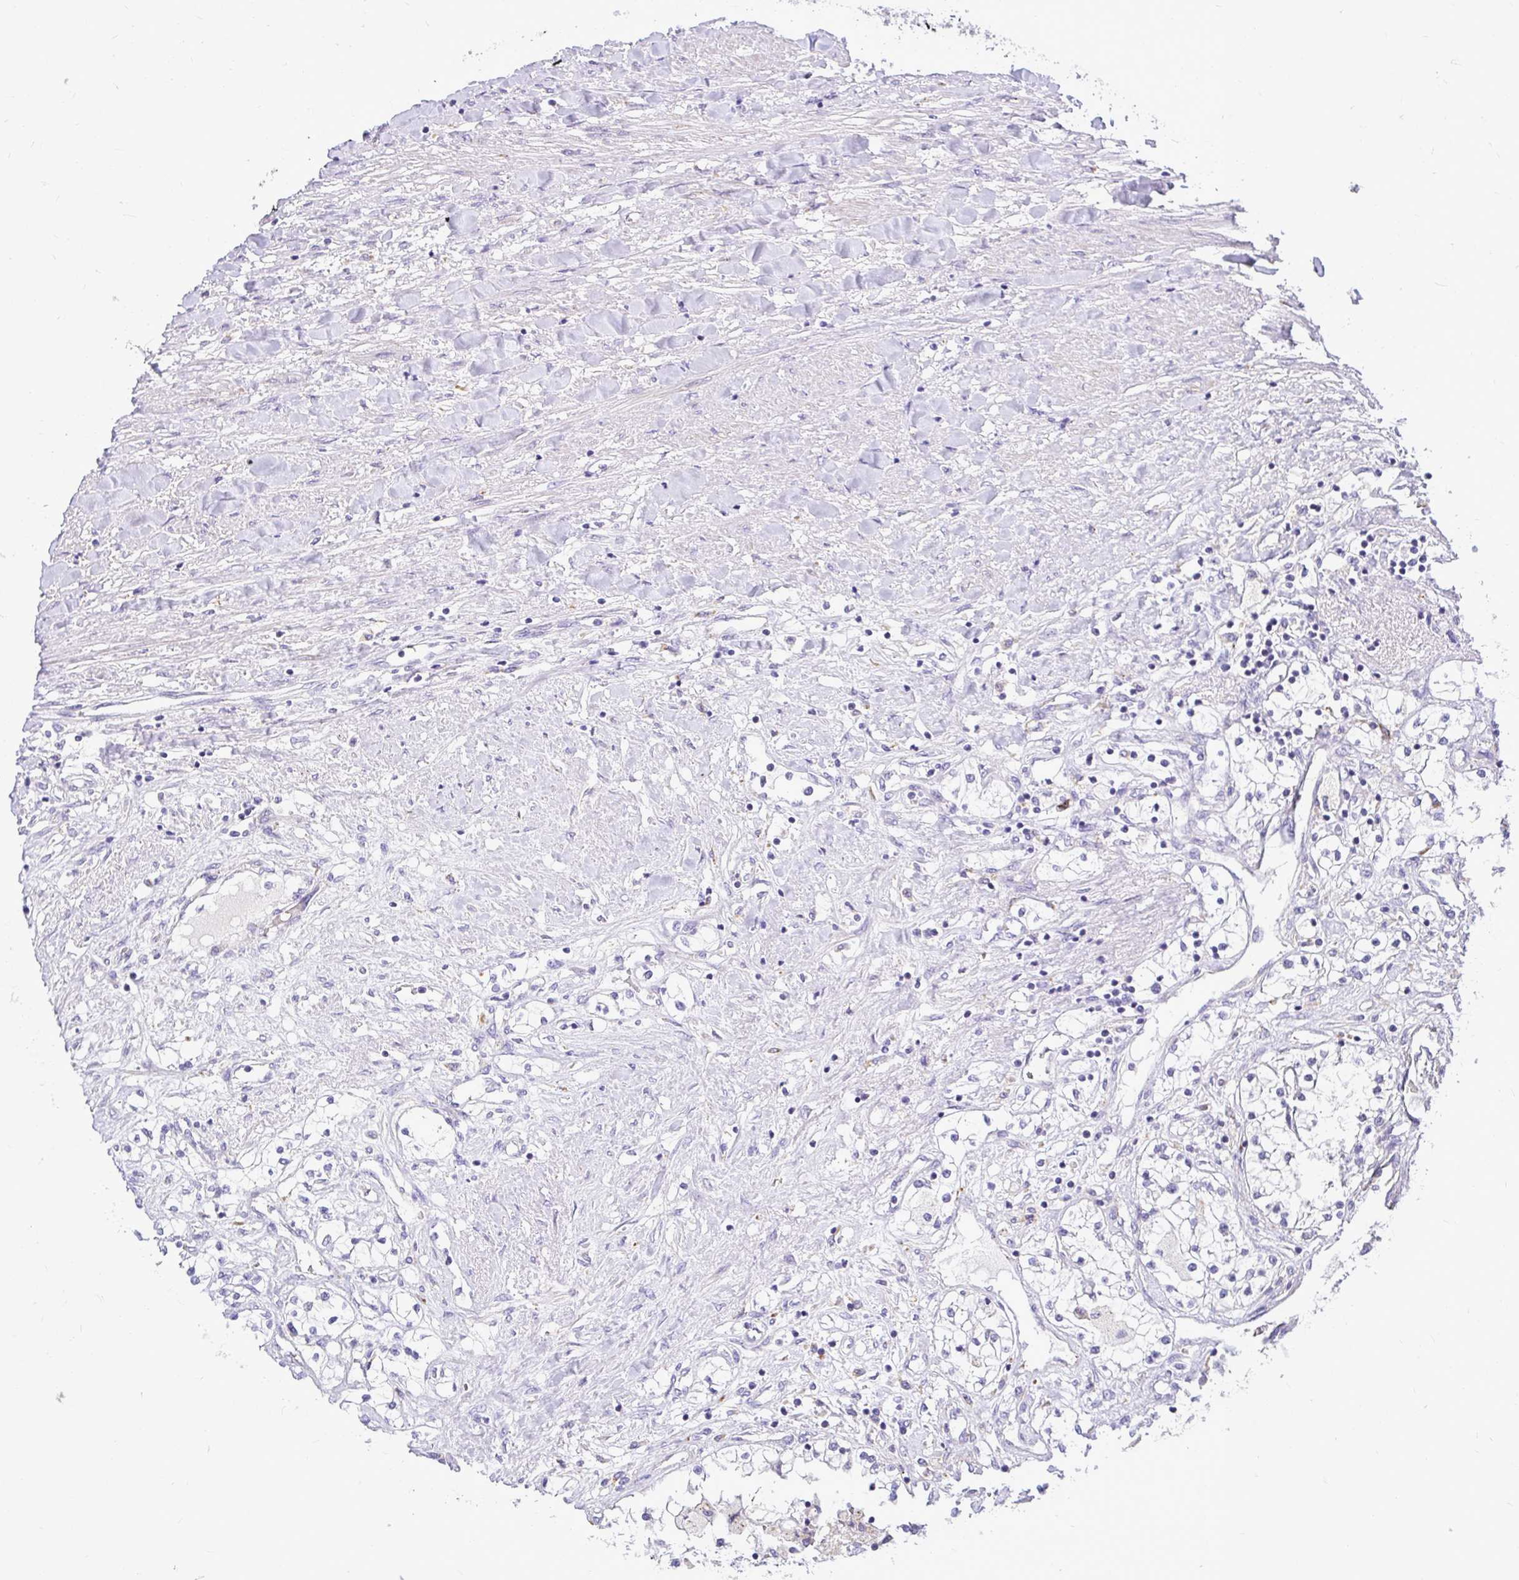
{"staining": {"intensity": "negative", "quantity": "none", "location": "none"}, "tissue": "renal cancer", "cell_type": "Tumor cells", "image_type": "cancer", "snomed": [{"axis": "morphology", "description": "Adenocarcinoma, NOS"}, {"axis": "topography", "description": "Kidney"}], "caption": "Immunohistochemistry (IHC) of adenocarcinoma (renal) exhibits no expression in tumor cells. (Stains: DAB IHC with hematoxylin counter stain, Microscopy: brightfield microscopy at high magnification).", "gene": "PKN3", "patient": {"sex": "male", "age": 68}}